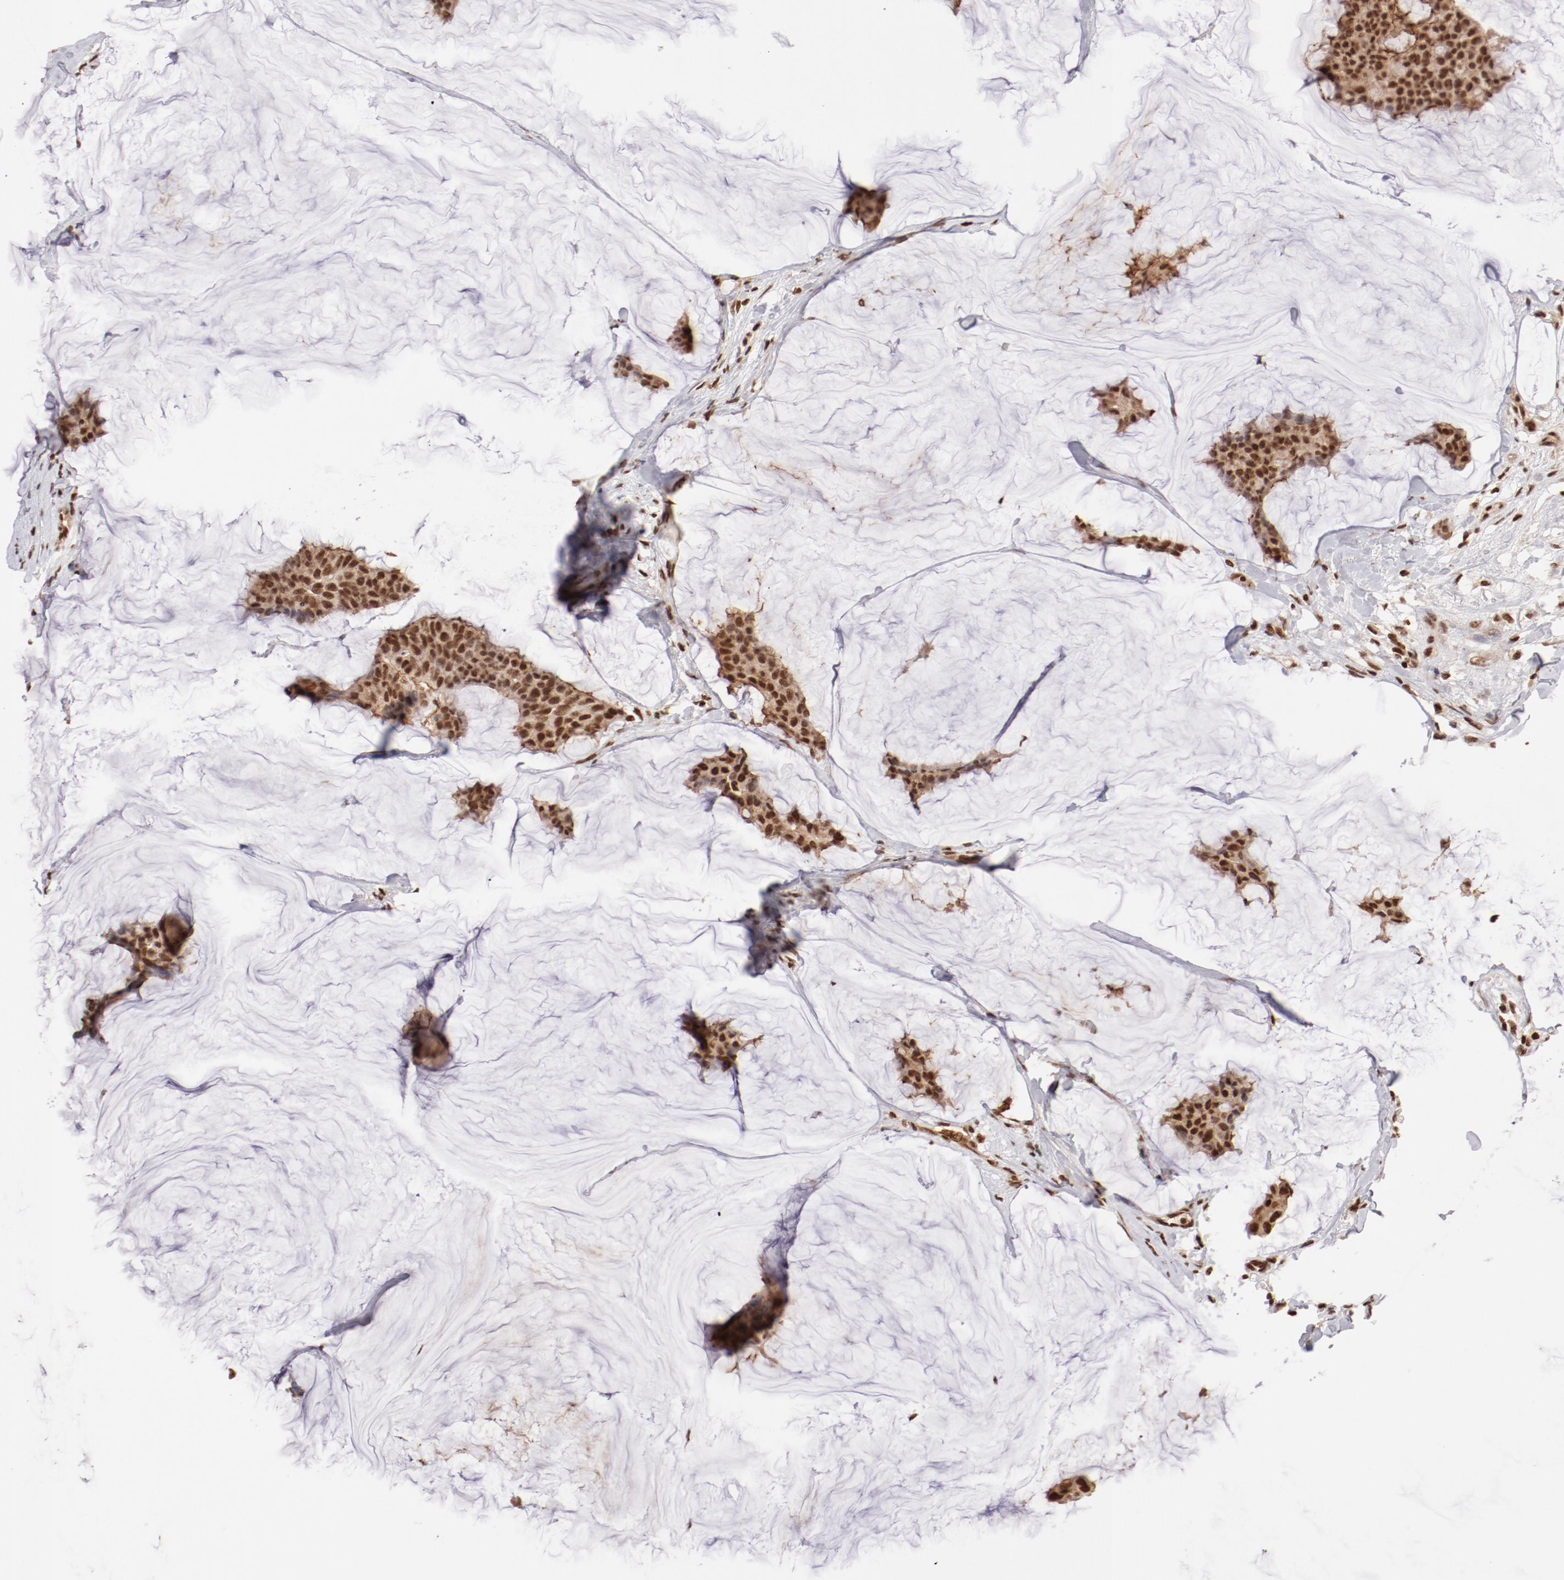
{"staining": {"intensity": "moderate", "quantity": ">75%", "location": "nuclear"}, "tissue": "breast cancer", "cell_type": "Tumor cells", "image_type": "cancer", "snomed": [{"axis": "morphology", "description": "Duct carcinoma"}, {"axis": "topography", "description": "Breast"}], "caption": "High-magnification brightfield microscopy of infiltrating ductal carcinoma (breast) stained with DAB (3,3'-diaminobenzidine) (brown) and counterstained with hematoxylin (blue). tumor cells exhibit moderate nuclear expression is identified in about>75% of cells.", "gene": "ABL2", "patient": {"sex": "female", "age": 93}}